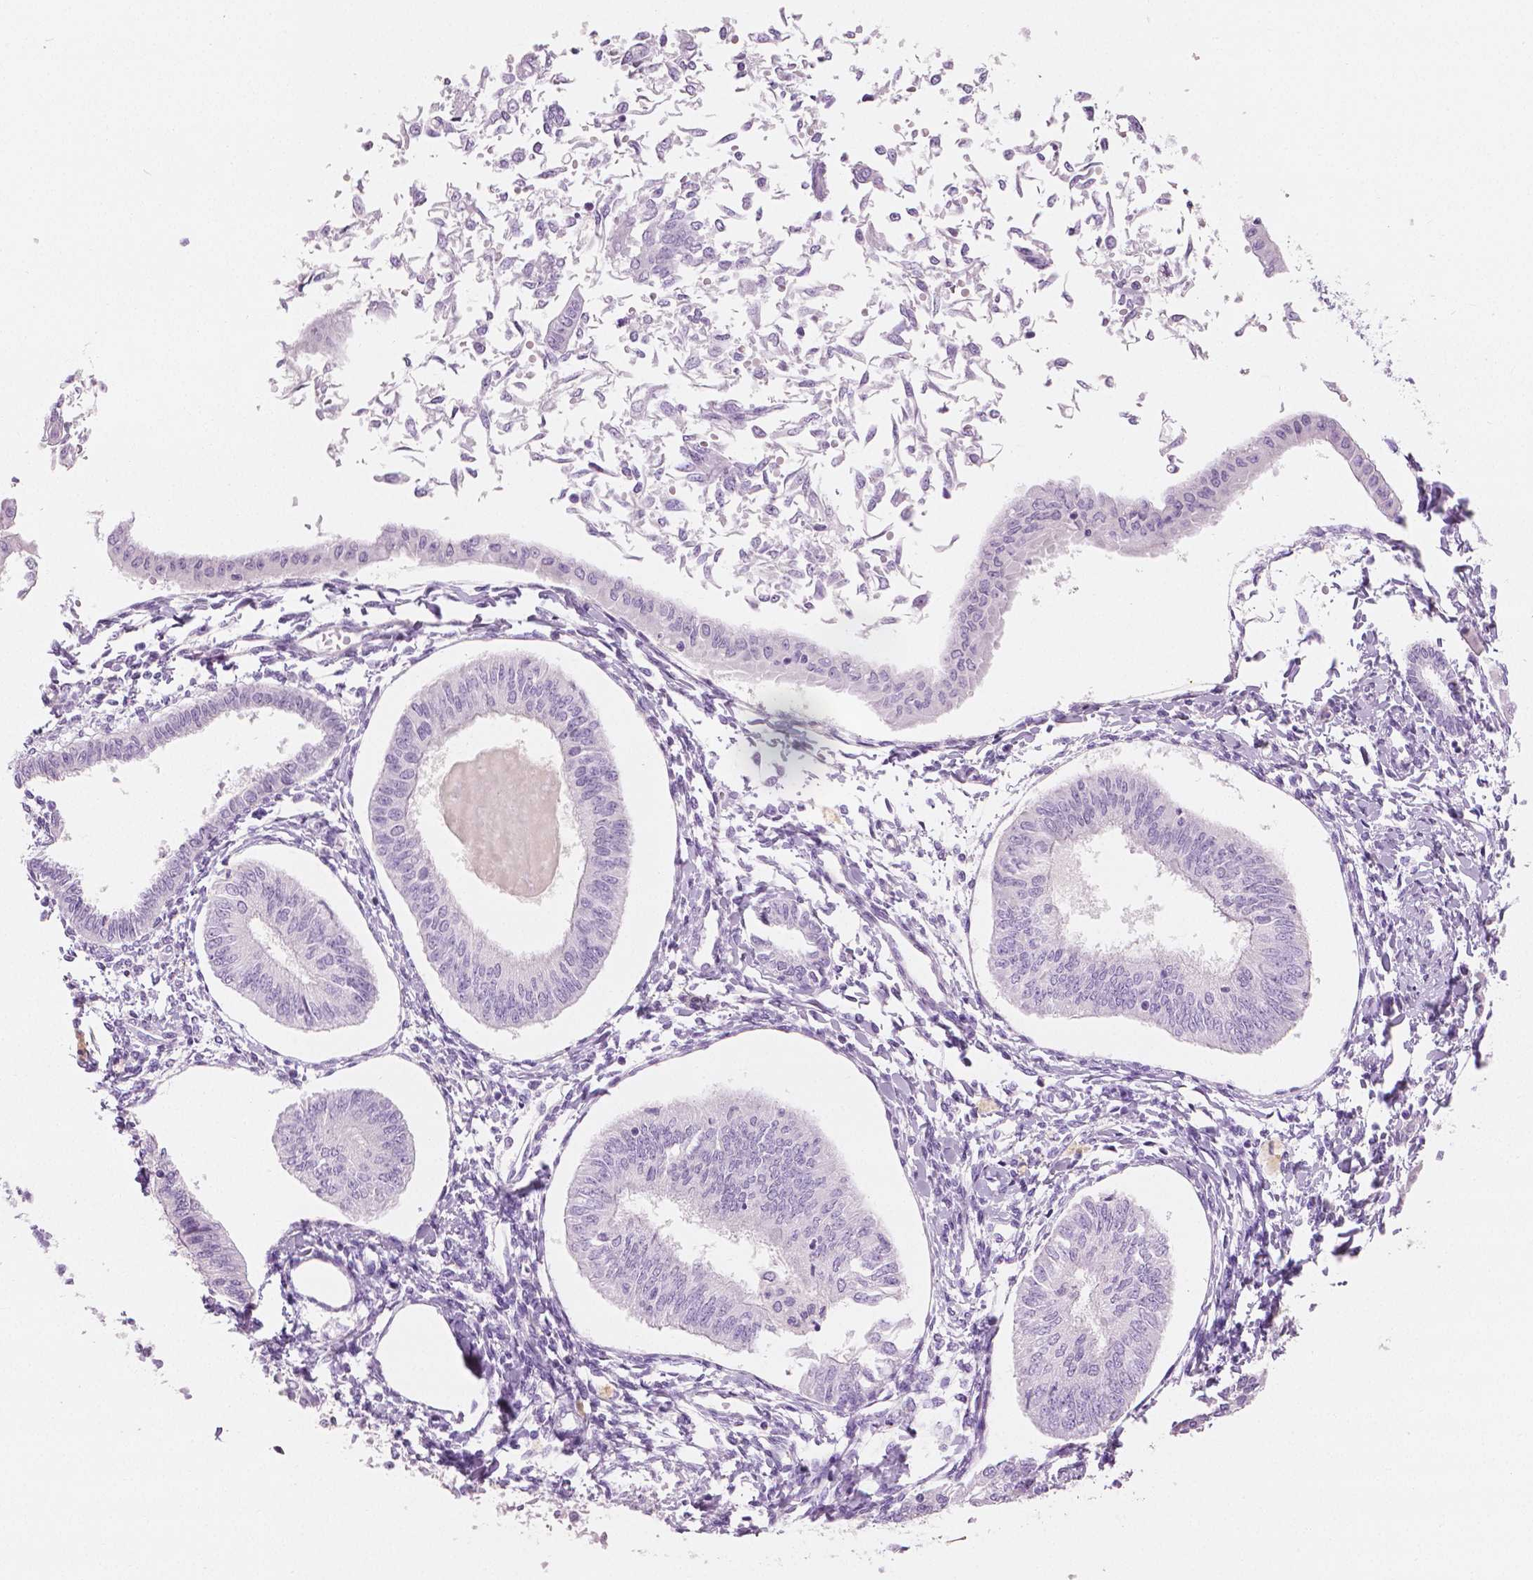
{"staining": {"intensity": "negative", "quantity": "none", "location": "none"}, "tissue": "endometrial cancer", "cell_type": "Tumor cells", "image_type": "cancer", "snomed": [{"axis": "morphology", "description": "Adenocarcinoma, NOS"}, {"axis": "topography", "description": "Endometrium"}], "caption": "Micrograph shows no protein positivity in tumor cells of endometrial cancer (adenocarcinoma) tissue.", "gene": "PLIN4", "patient": {"sex": "female", "age": 58}}